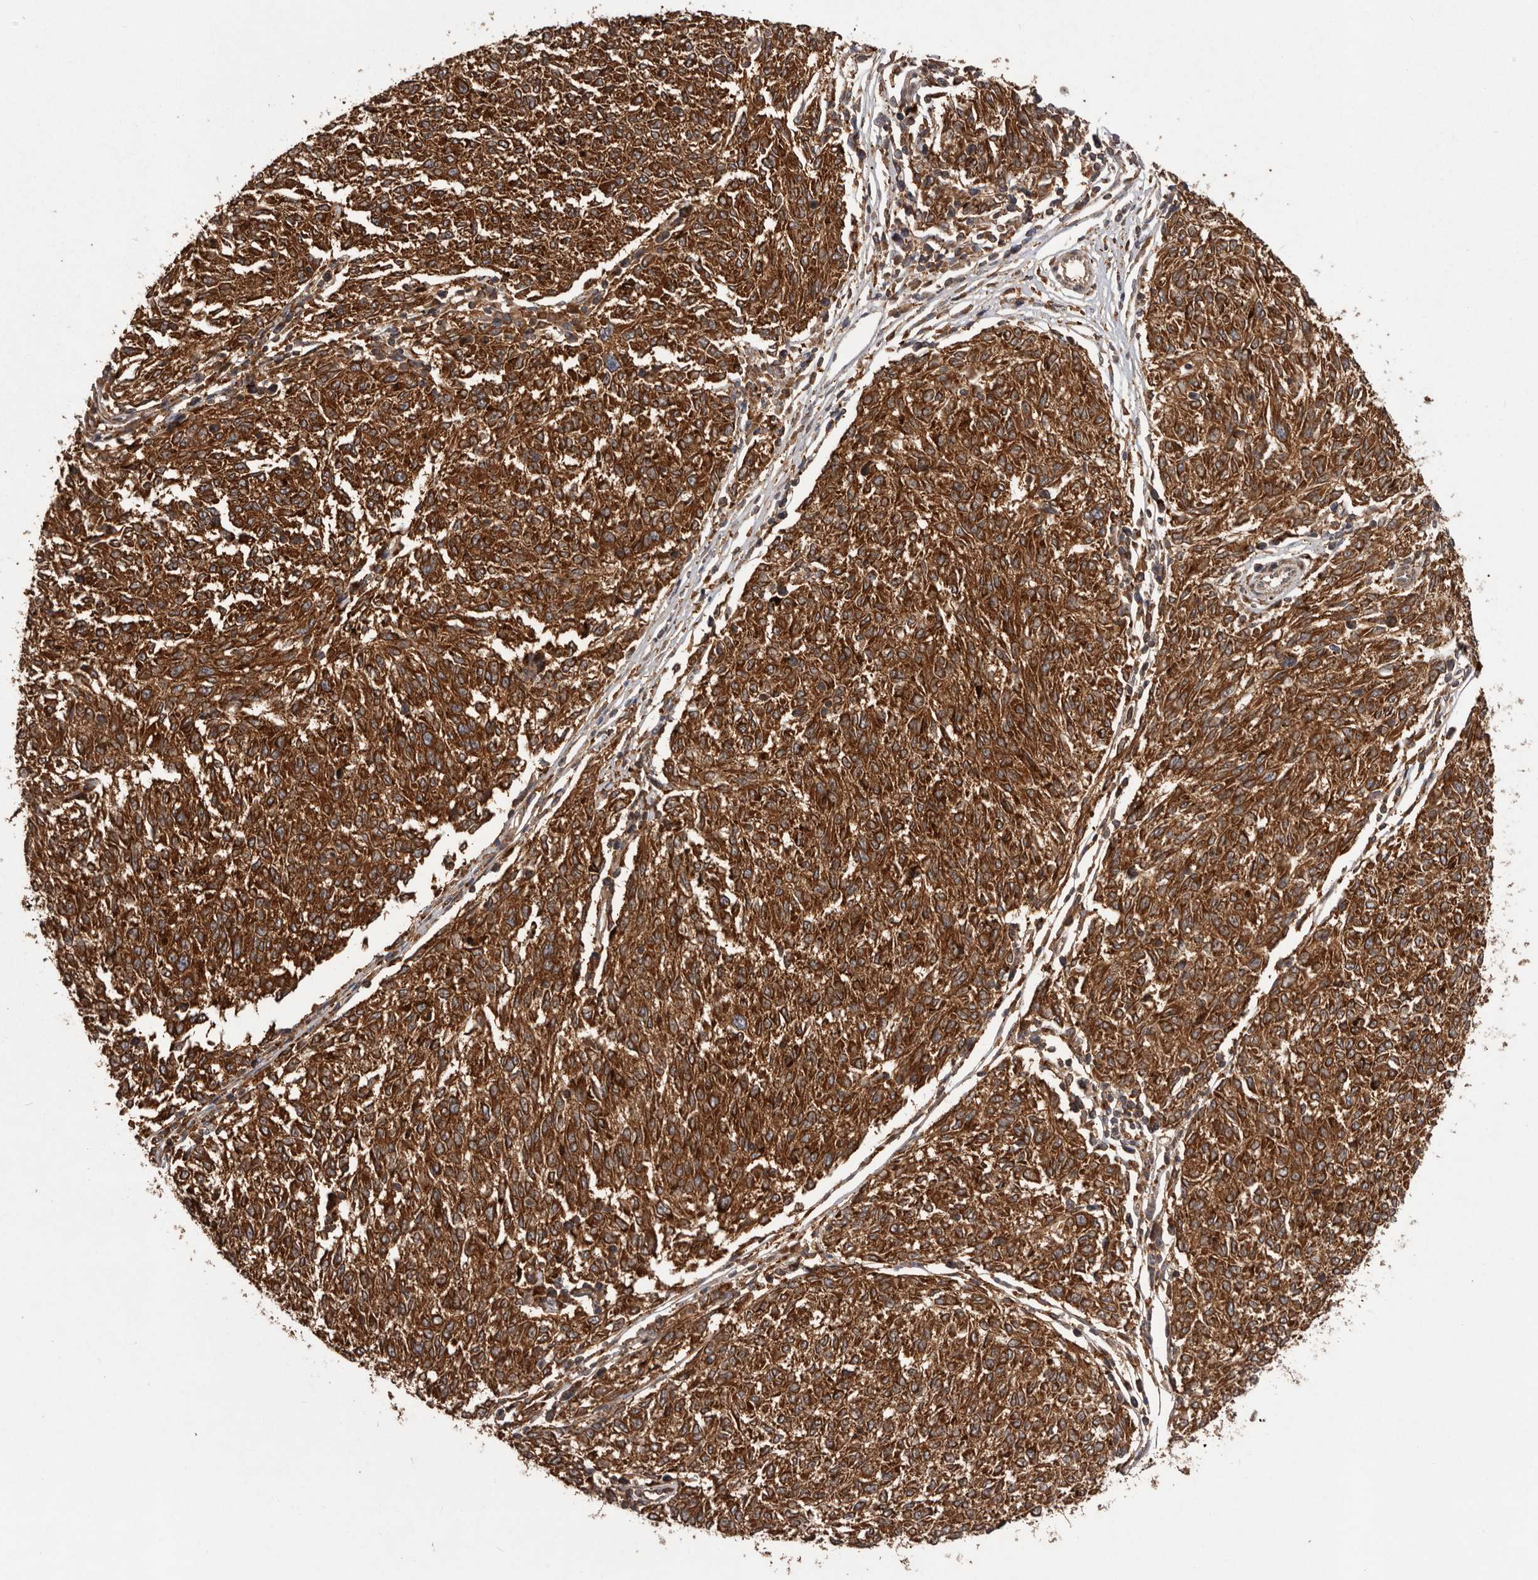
{"staining": {"intensity": "strong", "quantity": ">75%", "location": "cytoplasmic/membranous"}, "tissue": "melanoma", "cell_type": "Tumor cells", "image_type": "cancer", "snomed": [{"axis": "morphology", "description": "Malignant melanoma, NOS"}, {"axis": "topography", "description": "Skin"}], "caption": "Immunohistochemical staining of melanoma exhibits high levels of strong cytoplasmic/membranous protein staining in about >75% of tumor cells.", "gene": "SLC22A3", "patient": {"sex": "female", "age": 72}}